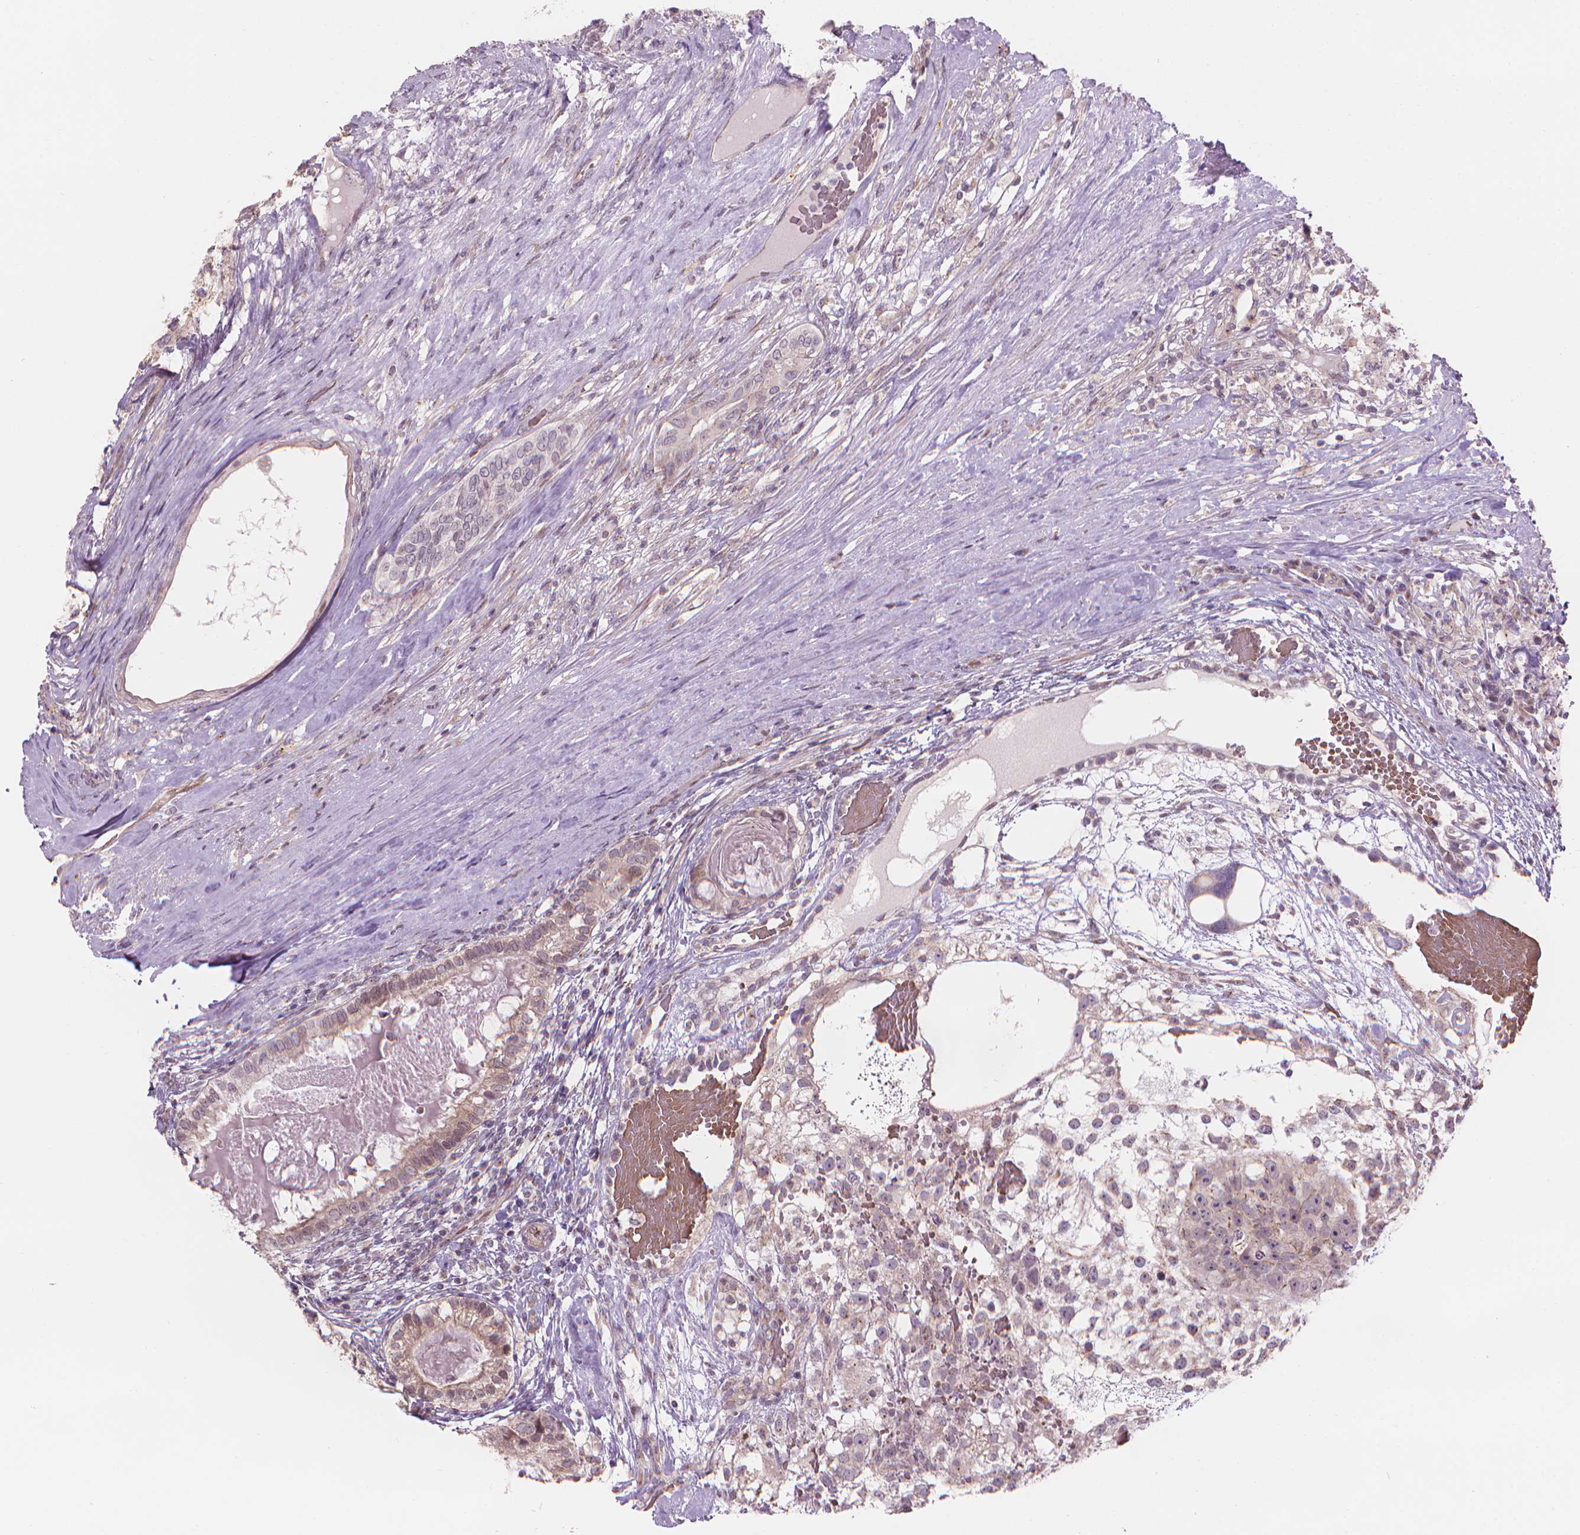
{"staining": {"intensity": "weak", "quantity": "<25%", "location": "nuclear"}, "tissue": "testis cancer", "cell_type": "Tumor cells", "image_type": "cancer", "snomed": [{"axis": "morphology", "description": "Seminoma, NOS"}, {"axis": "morphology", "description": "Carcinoma, Embryonal, NOS"}, {"axis": "topography", "description": "Testis"}], "caption": "DAB immunohistochemical staining of human testis cancer (seminoma) reveals no significant staining in tumor cells. Brightfield microscopy of immunohistochemistry (IHC) stained with DAB (3,3'-diaminobenzidine) (brown) and hematoxylin (blue), captured at high magnification.", "gene": "IFFO1", "patient": {"sex": "male", "age": 41}}